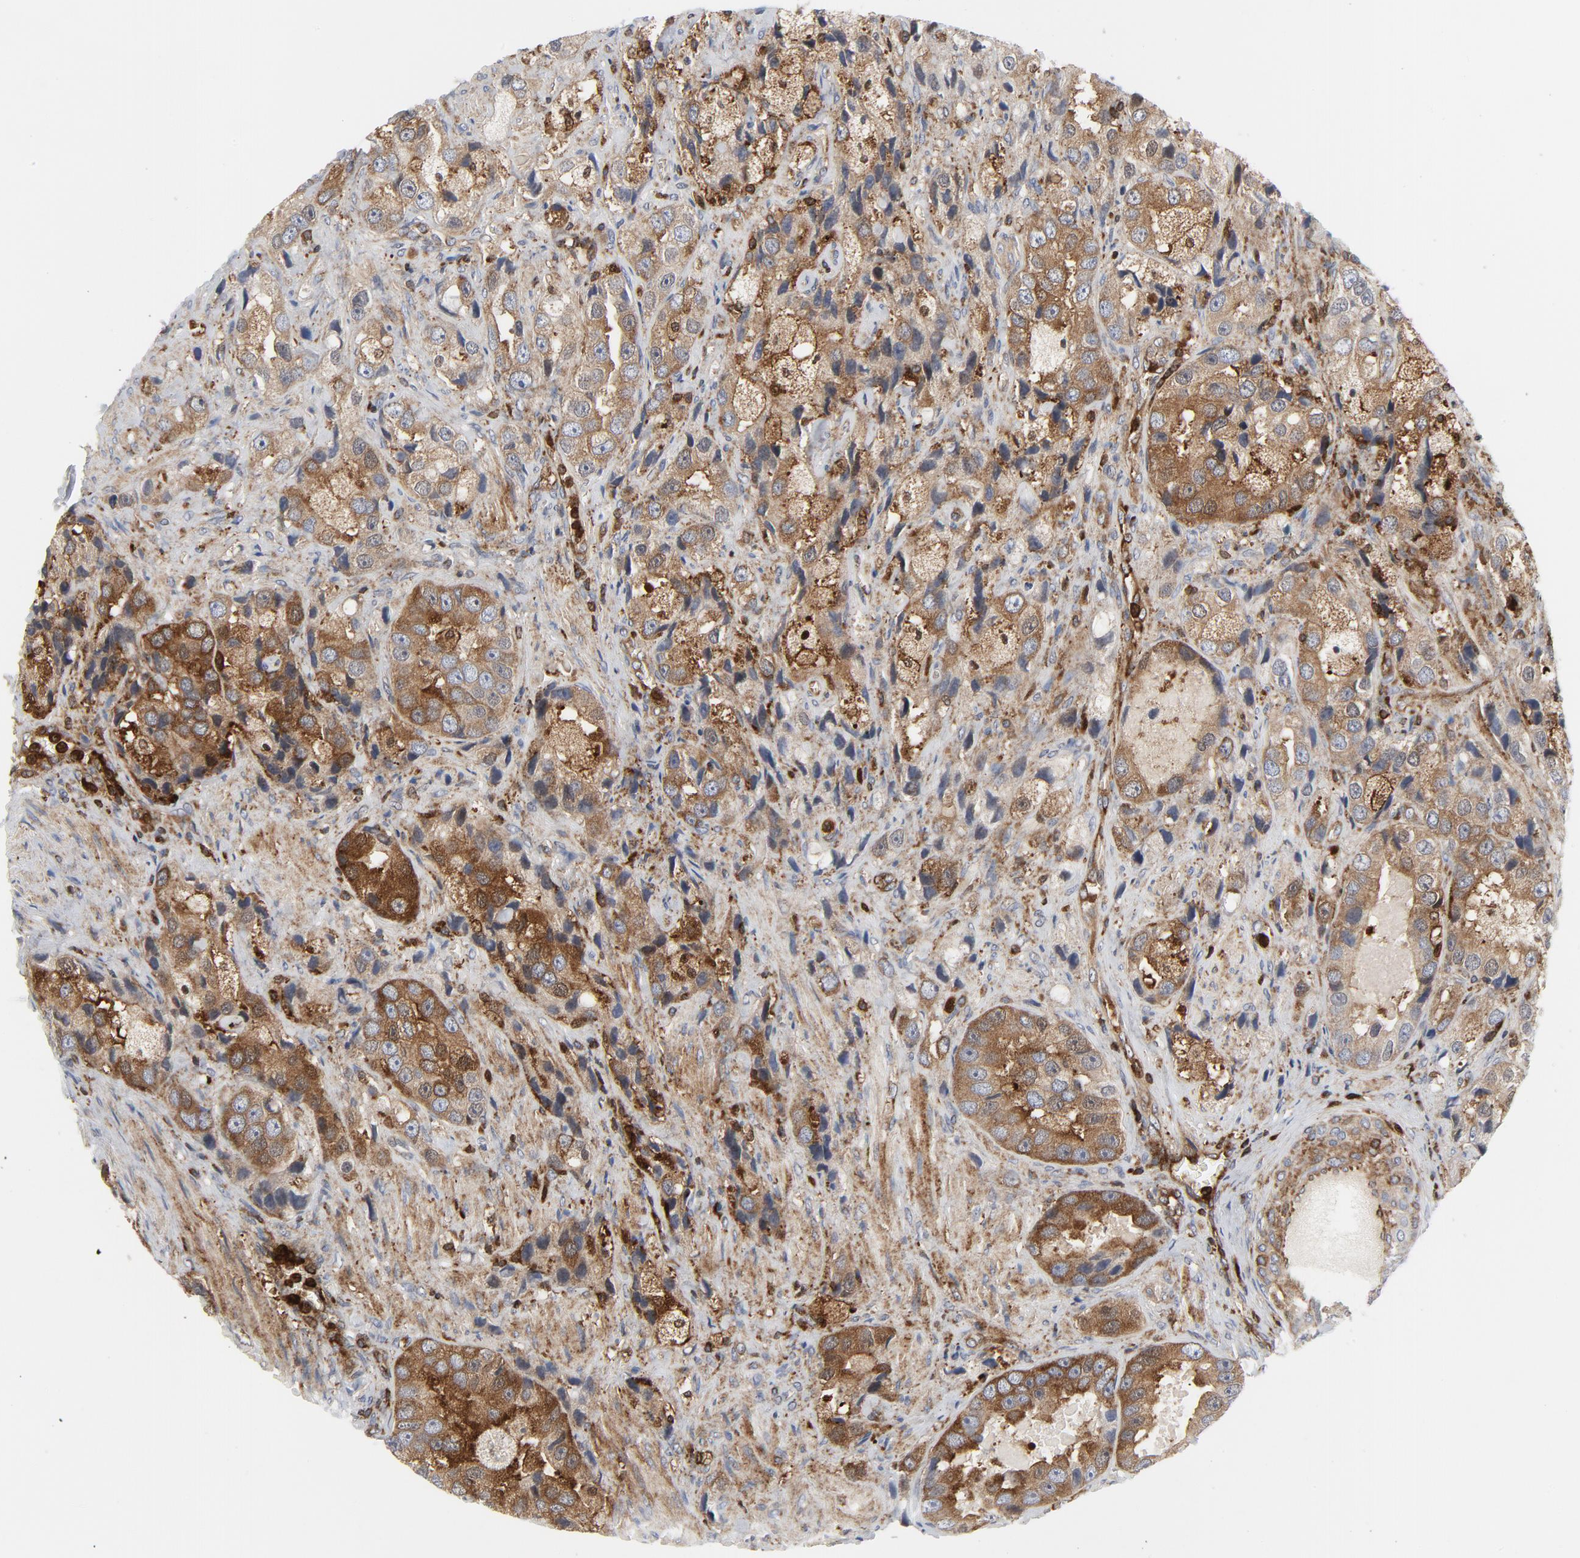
{"staining": {"intensity": "moderate", "quantity": ">75%", "location": "cytoplasmic/membranous"}, "tissue": "prostate cancer", "cell_type": "Tumor cells", "image_type": "cancer", "snomed": [{"axis": "morphology", "description": "Adenocarcinoma, High grade"}, {"axis": "topography", "description": "Prostate"}], "caption": "Immunohistochemistry of human prostate cancer exhibits medium levels of moderate cytoplasmic/membranous staining in approximately >75% of tumor cells.", "gene": "YES1", "patient": {"sex": "male", "age": 63}}